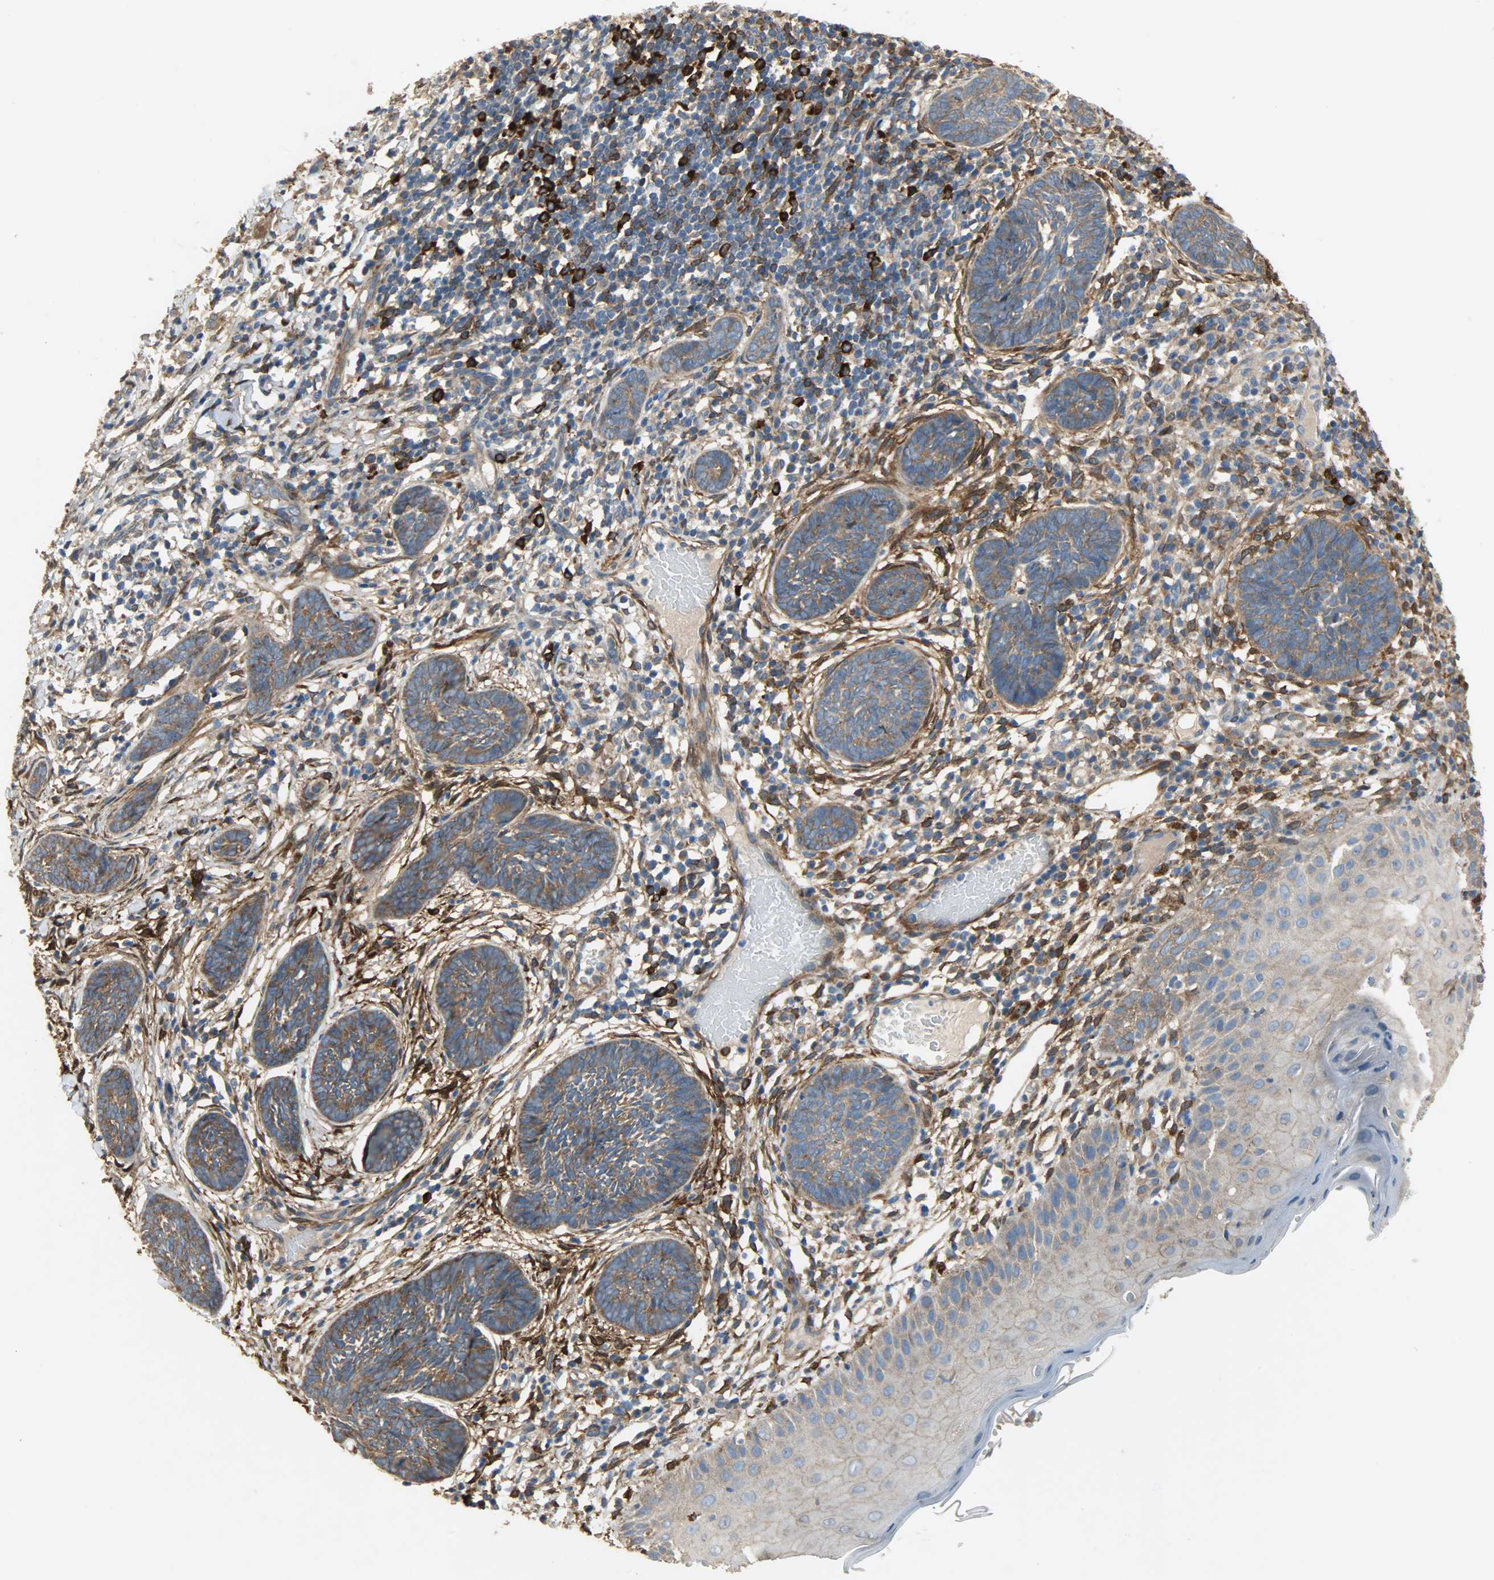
{"staining": {"intensity": "strong", "quantity": ">75%", "location": "cytoplasmic/membranous"}, "tissue": "skin cancer", "cell_type": "Tumor cells", "image_type": "cancer", "snomed": [{"axis": "morphology", "description": "Normal tissue, NOS"}, {"axis": "morphology", "description": "Basal cell carcinoma"}, {"axis": "topography", "description": "Skin"}], "caption": "Human skin basal cell carcinoma stained with a brown dye displays strong cytoplasmic/membranous positive staining in about >75% of tumor cells.", "gene": "C1orf198", "patient": {"sex": "male", "age": 87}}